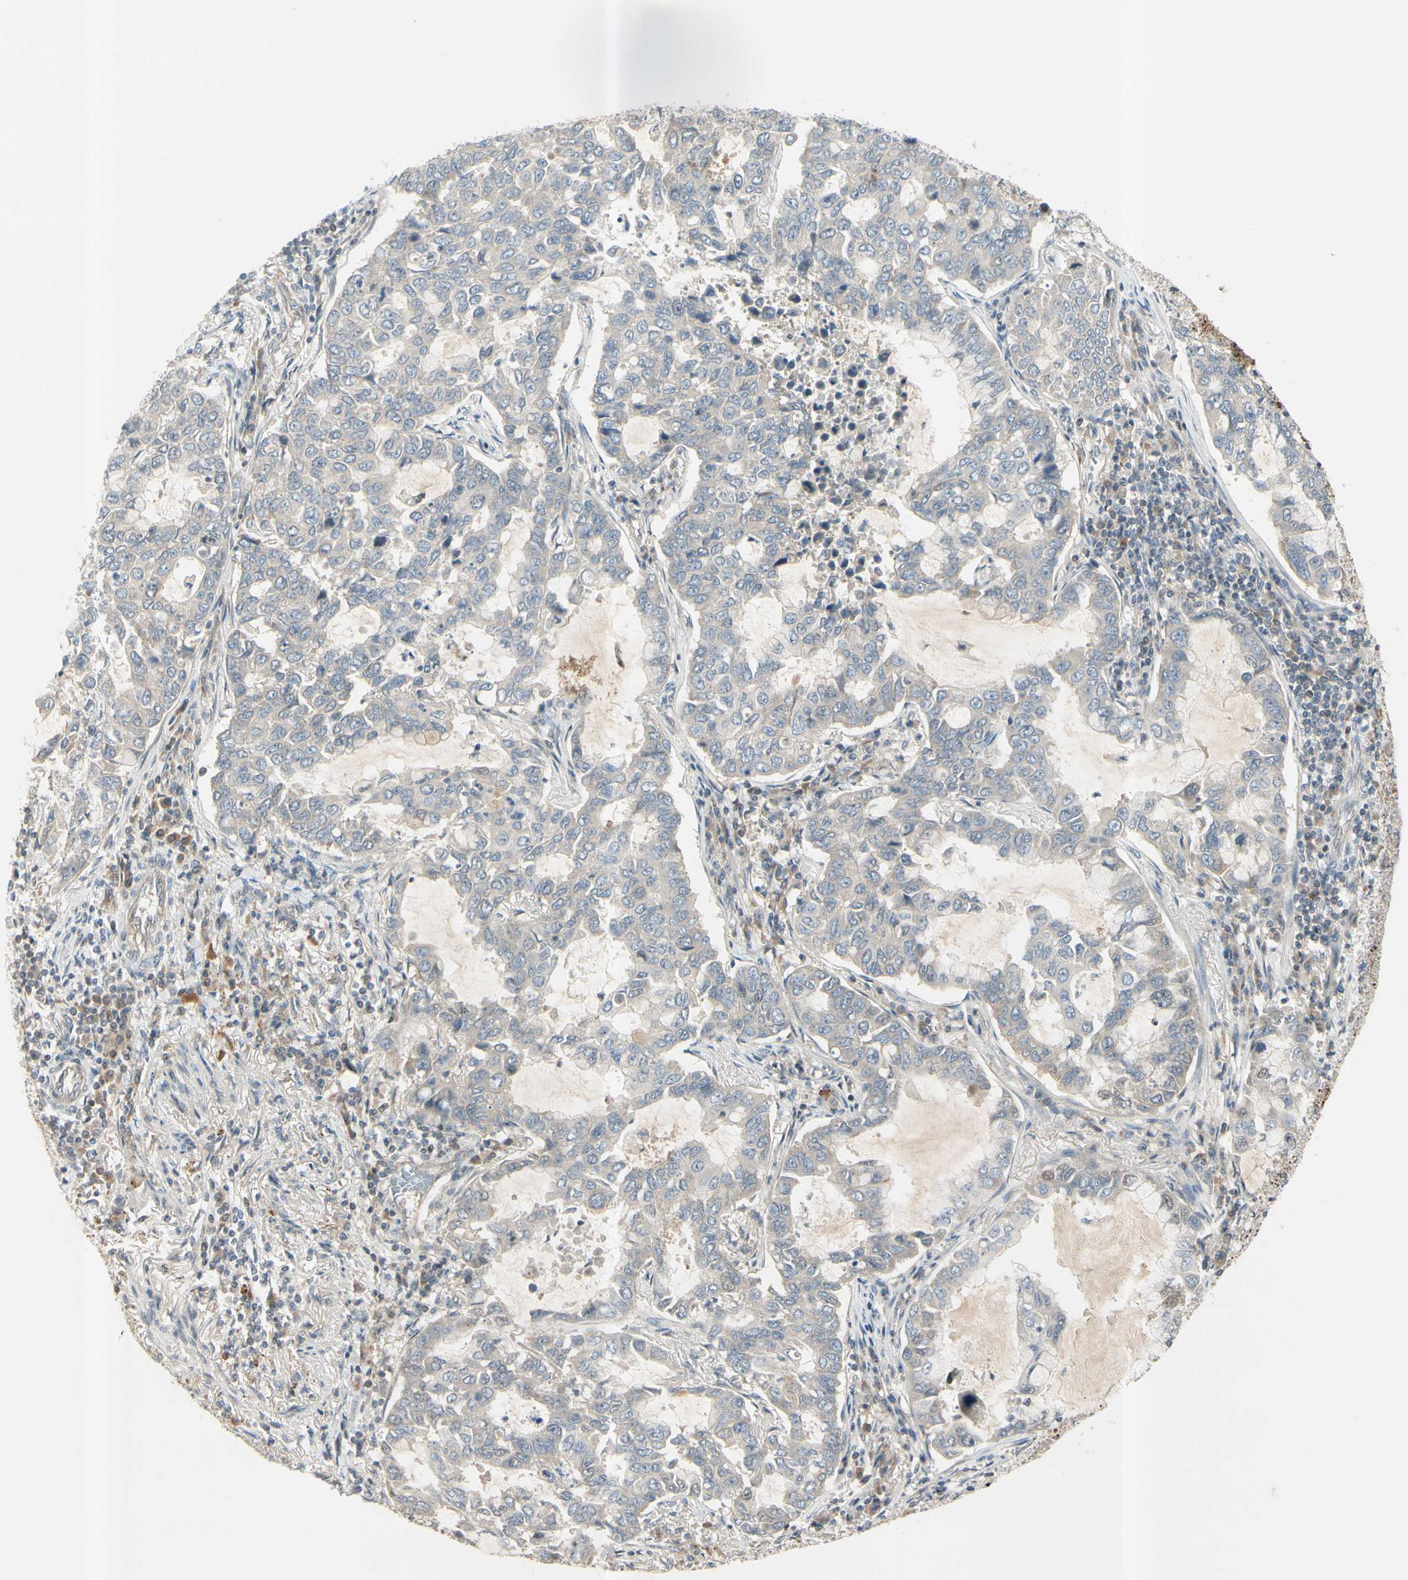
{"staining": {"intensity": "weak", "quantity": "25%-75%", "location": "cytoplasmic/membranous"}, "tissue": "lung cancer", "cell_type": "Tumor cells", "image_type": "cancer", "snomed": [{"axis": "morphology", "description": "Adenocarcinoma, NOS"}, {"axis": "topography", "description": "Lung"}], "caption": "An immunohistochemistry (IHC) image of neoplastic tissue is shown. Protein staining in brown shows weak cytoplasmic/membranous positivity in lung adenocarcinoma within tumor cells. (DAB (3,3'-diaminobenzidine) IHC, brown staining for protein, blue staining for nuclei).", "gene": "ICAM5", "patient": {"sex": "male", "age": 64}}